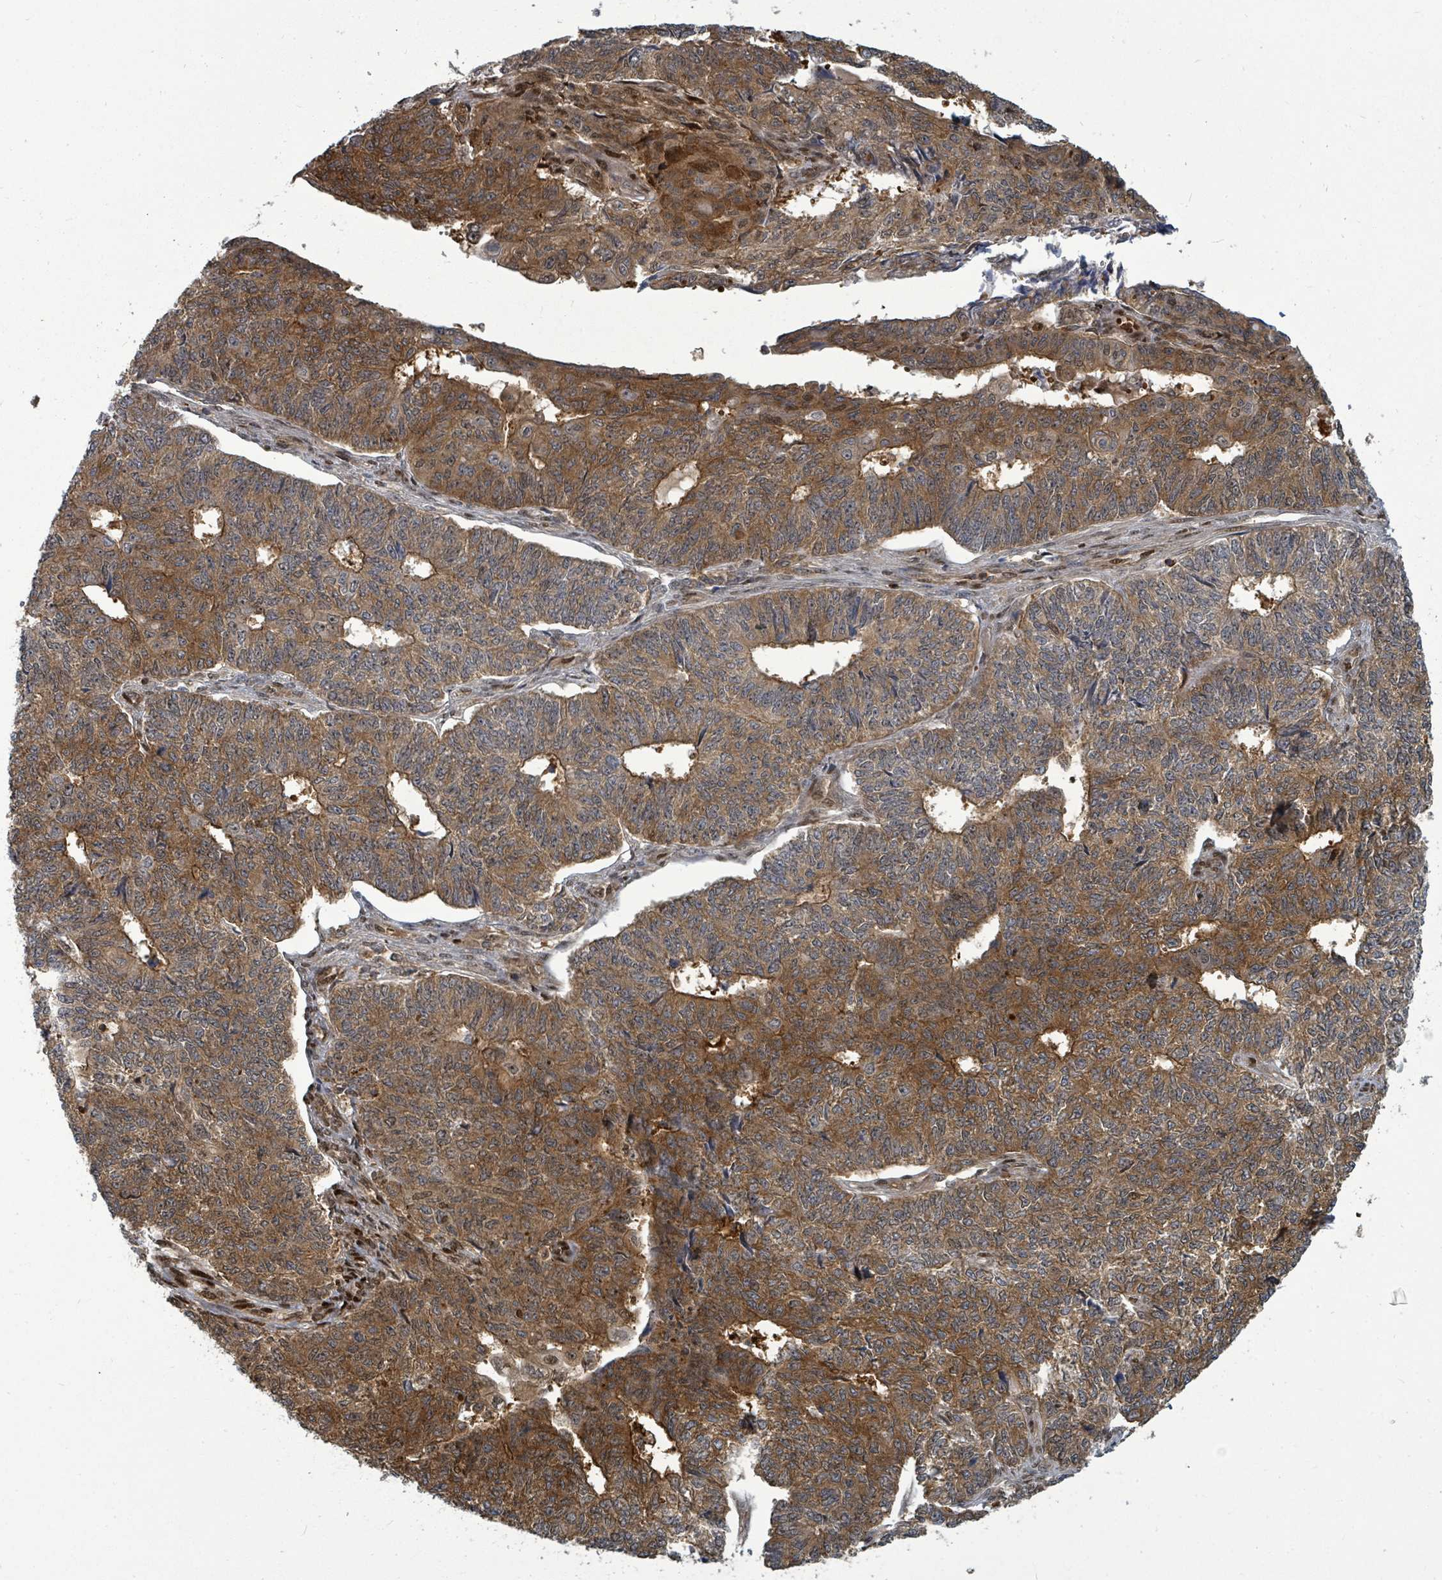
{"staining": {"intensity": "moderate", "quantity": ">75%", "location": "cytoplasmic/membranous"}, "tissue": "endometrial cancer", "cell_type": "Tumor cells", "image_type": "cancer", "snomed": [{"axis": "morphology", "description": "Adenocarcinoma, NOS"}, {"axis": "topography", "description": "Endometrium"}], "caption": "Protein expression by immunohistochemistry exhibits moderate cytoplasmic/membranous staining in about >75% of tumor cells in endometrial adenocarcinoma.", "gene": "TRDMT1", "patient": {"sex": "female", "age": 32}}